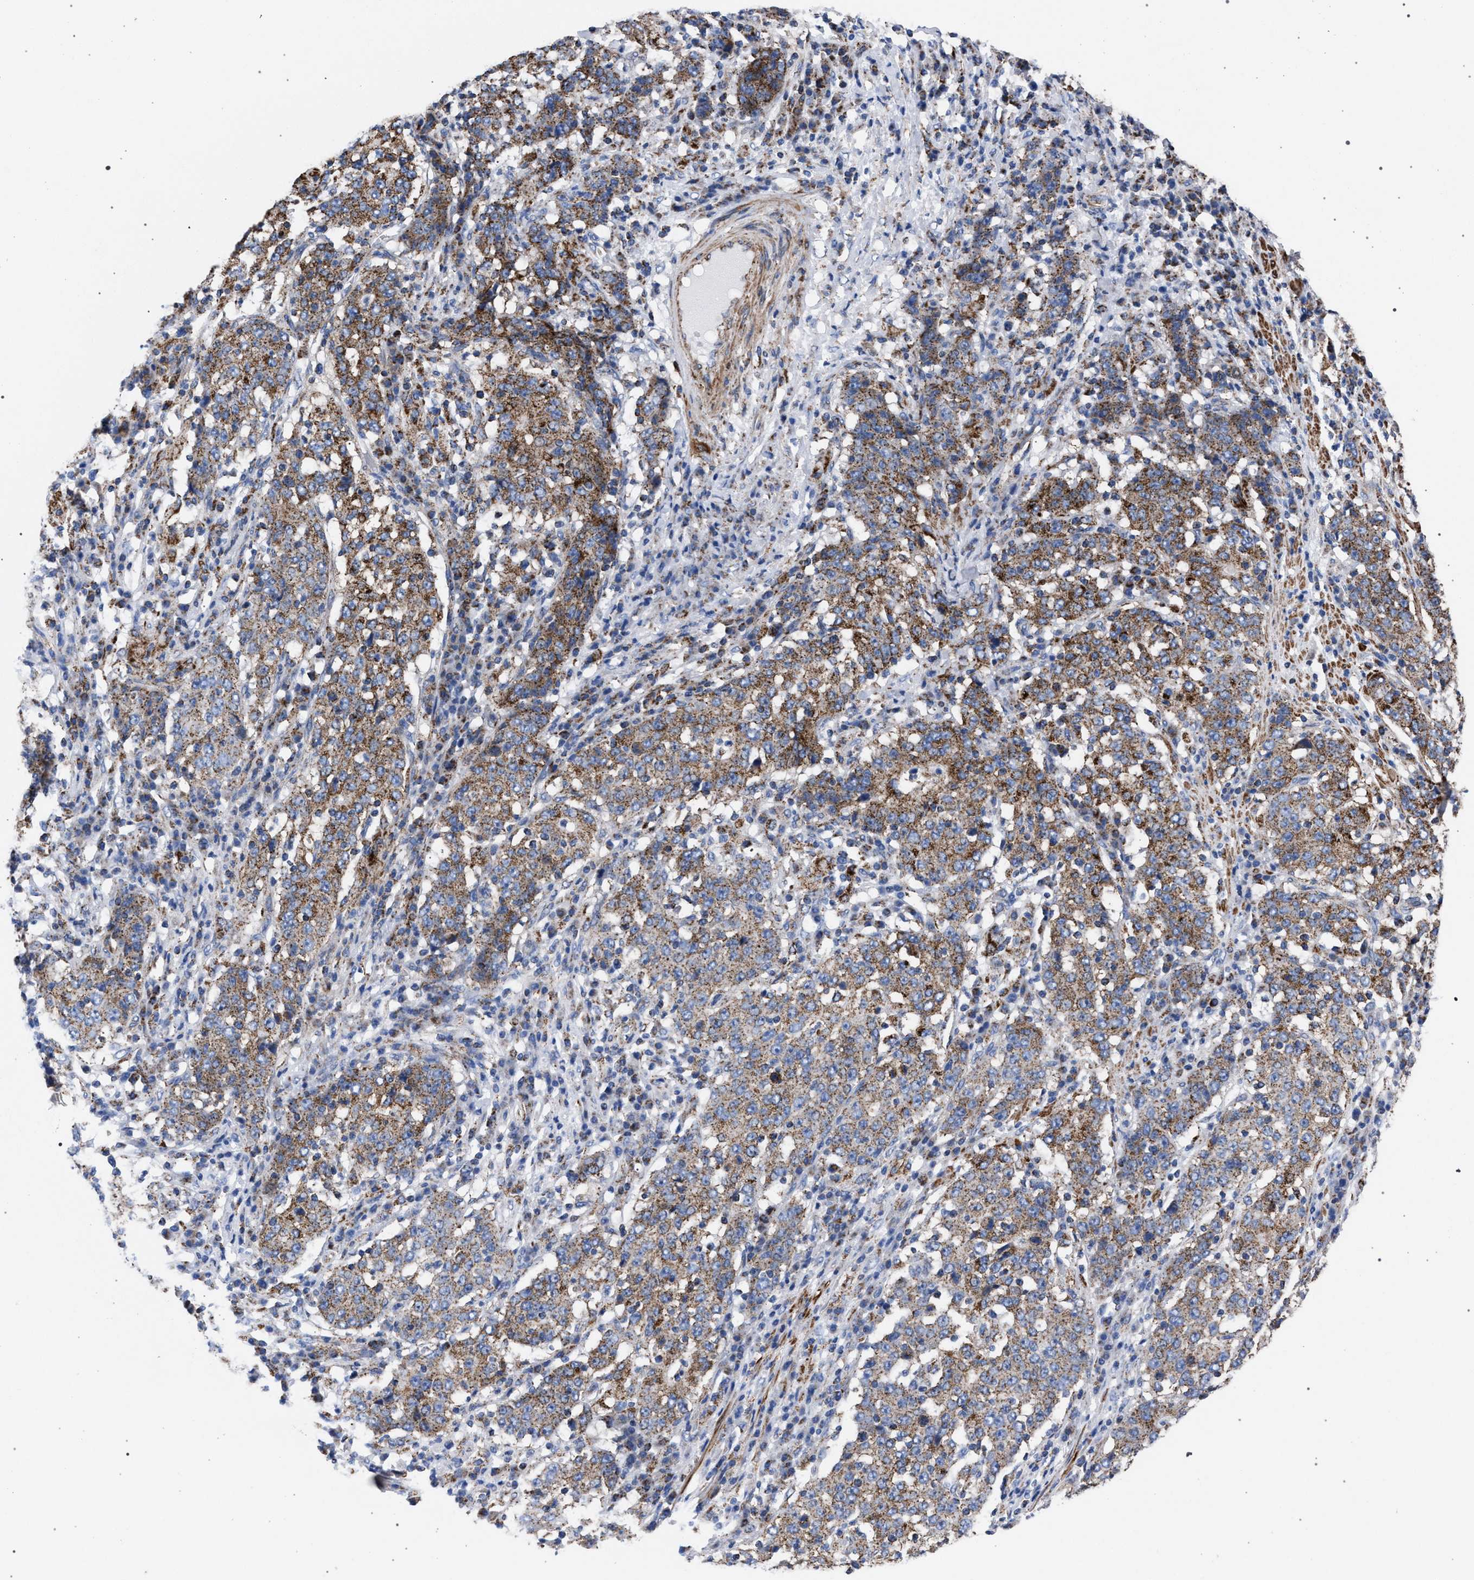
{"staining": {"intensity": "moderate", "quantity": ">75%", "location": "cytoplasmic/membranous"}, "tissue": "stomach cancer", "cell_type": "Tumor cells", "image_type": "cancer", "snomed": [{"axis": "morphology", "description": "Adenocarcinoma, NOS"}, {"axis": "topography", "description": "Stomach"}], "caption": "Protein staining by immunohistochemistry displays moderate cytoplasmic/membranous expression in approximately >75% of tumor cells in stomach cancer (adenocarcinoma).", "gene": "ACADS", "patient": {"sex": "male", "age": 59}}